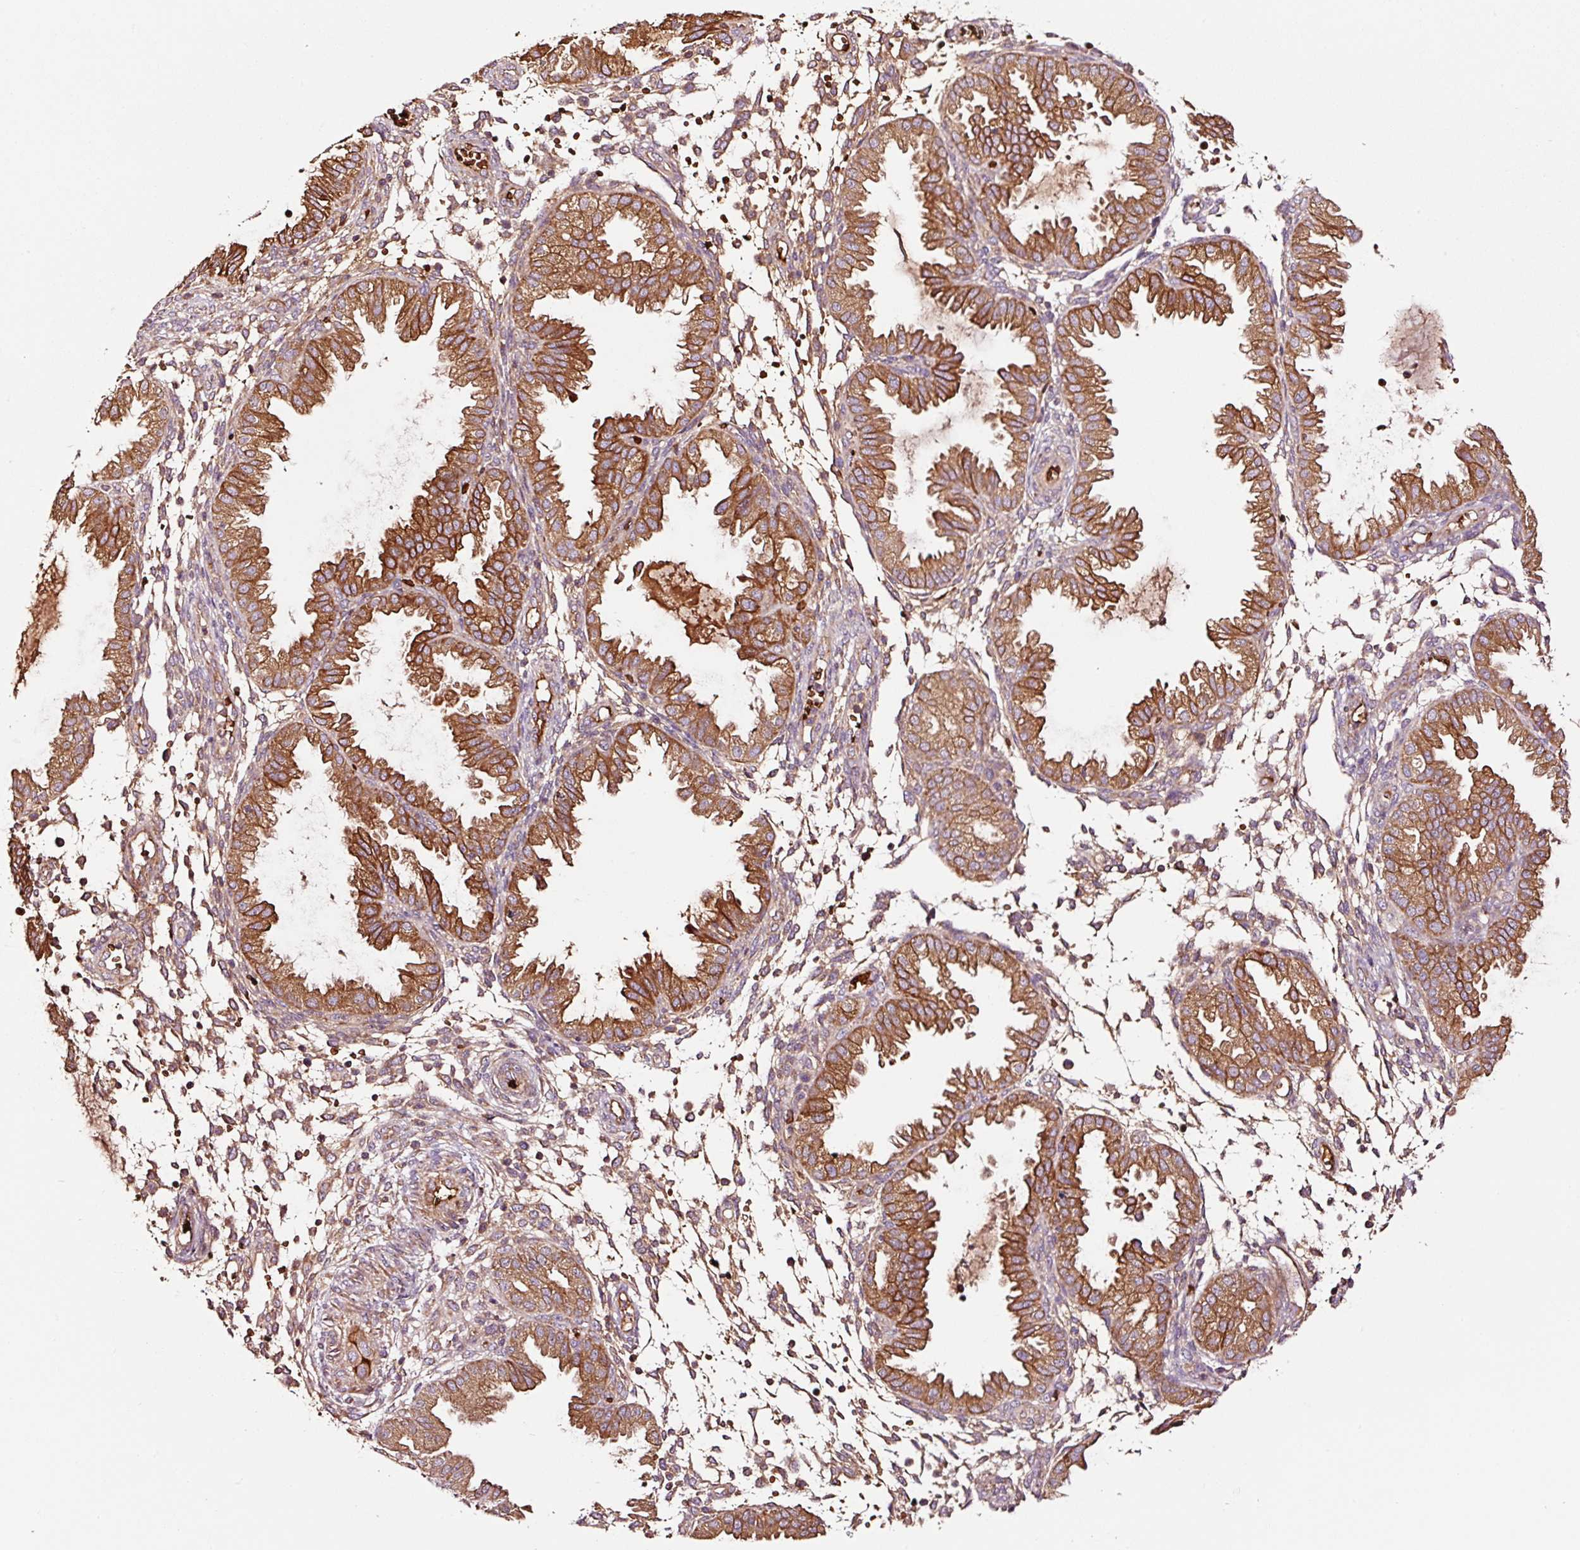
{"staining": {"intensity": "moderate", "quantity": "25%-75%", "location": "cytoplasmic/membranous"}, "tissue": "endometrium", "cell_type": "Cells in endometrial stroma", "image_type": "normal", "snomed": [{"axis": "morphology", "description": "Normal tissue, NOS"}, {"axis": "topography", "description": "Endometrium"}], "caption": "The photomicrograph demonstrates immunohistochemical staining of normal endometrium. There is moderate cytoplasmic/membranous expression is seen in approximately 25%-75% of cells in endometrial stroma.", "gene": "PGLYRP2", "patient": {"sex": "female", "age": 33}}